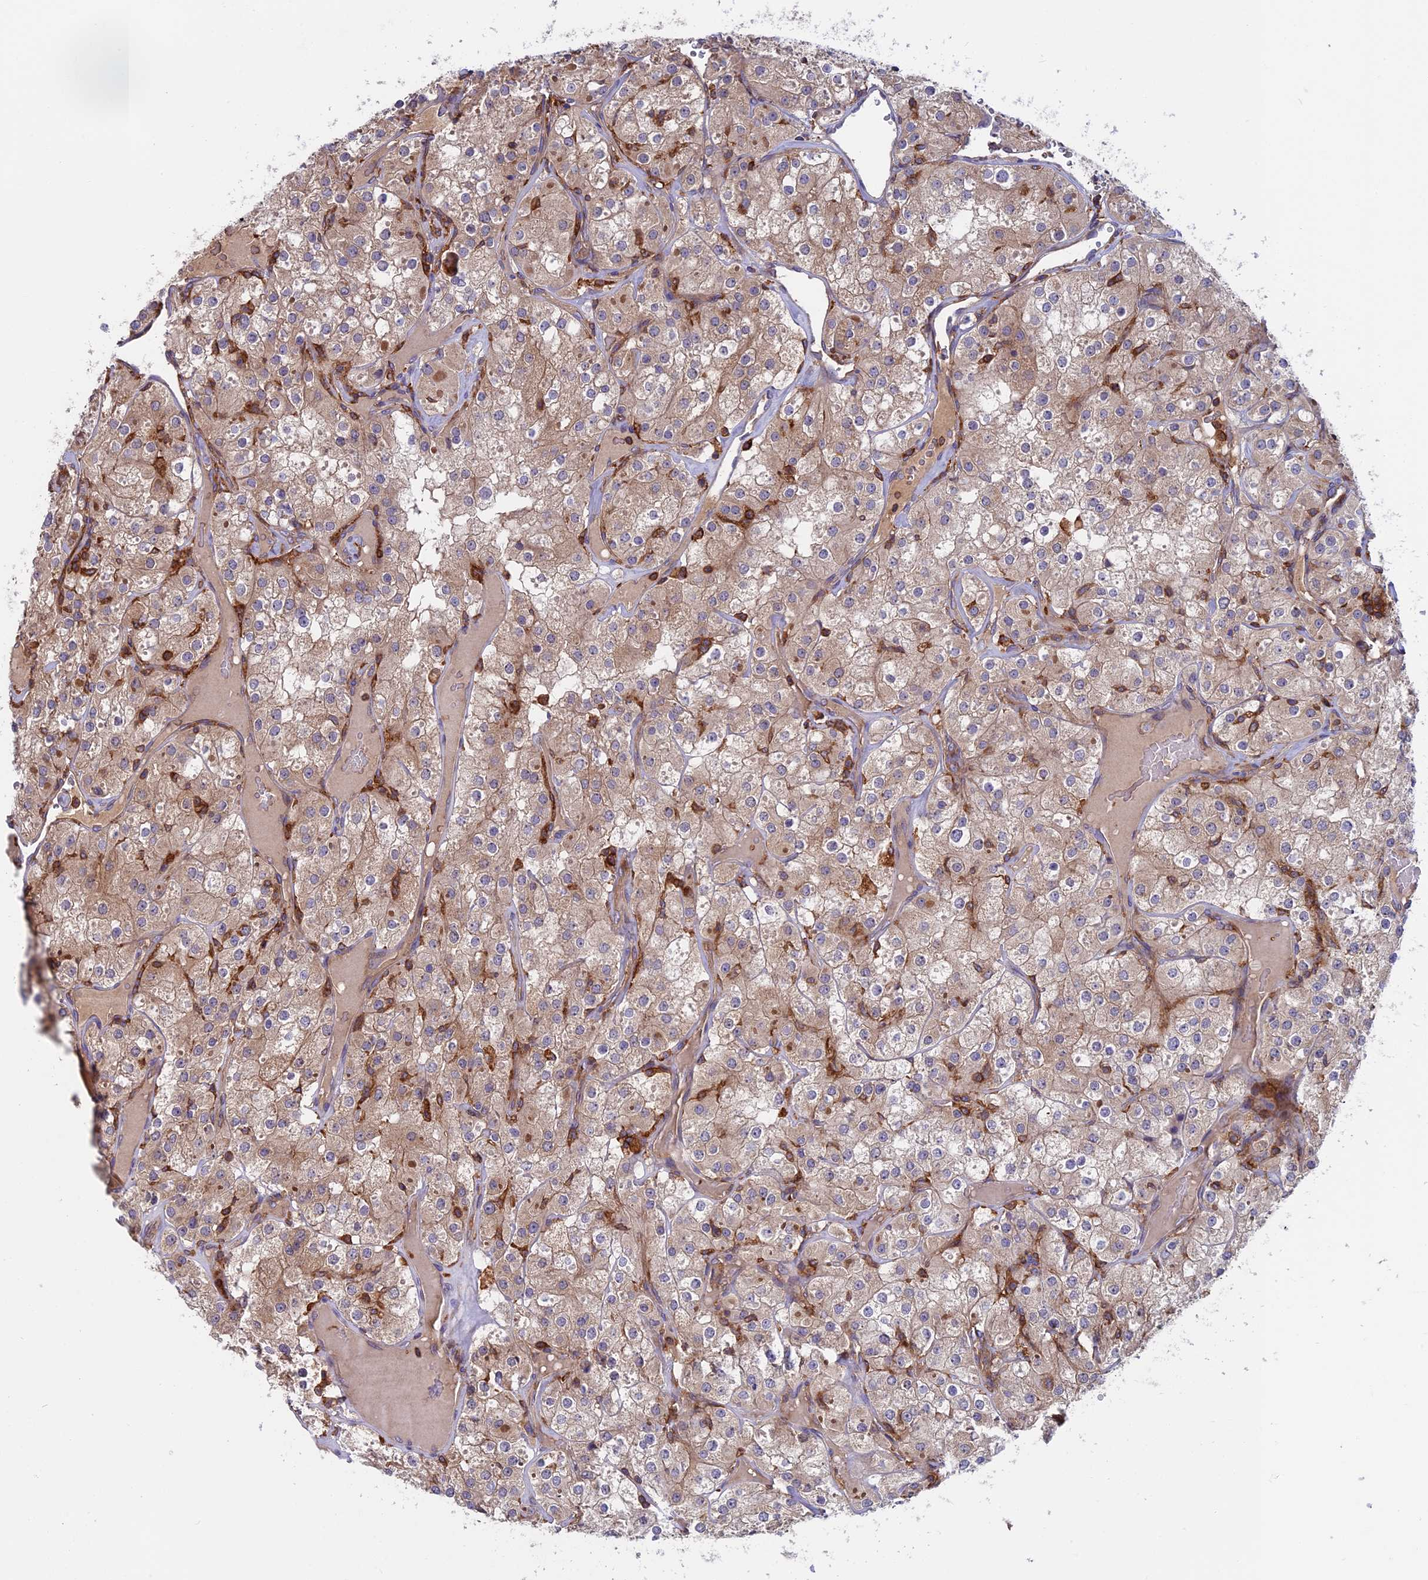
{"staining": {"intensity": "weak", "quantity": "25%-75%", "location": "cytoplasmic/membranous"}, "tissue": "renal cancer", "cell_type": "Tumor cells", "image_type": "cancer", "snomed": [{"axis": "morphology", "description": "Adenocarcinoma, NOS"}, {"axis": "topography", "description": "Kidney"}], "caption": "Immunohistochemical staining of renal cancer reveals low levels of weak cytoplasmic/membranous protein positivity in about 25%-75% of tumor cells.", "gene": "MYO9B", "patient": {"sex": "male", "age": 77}}